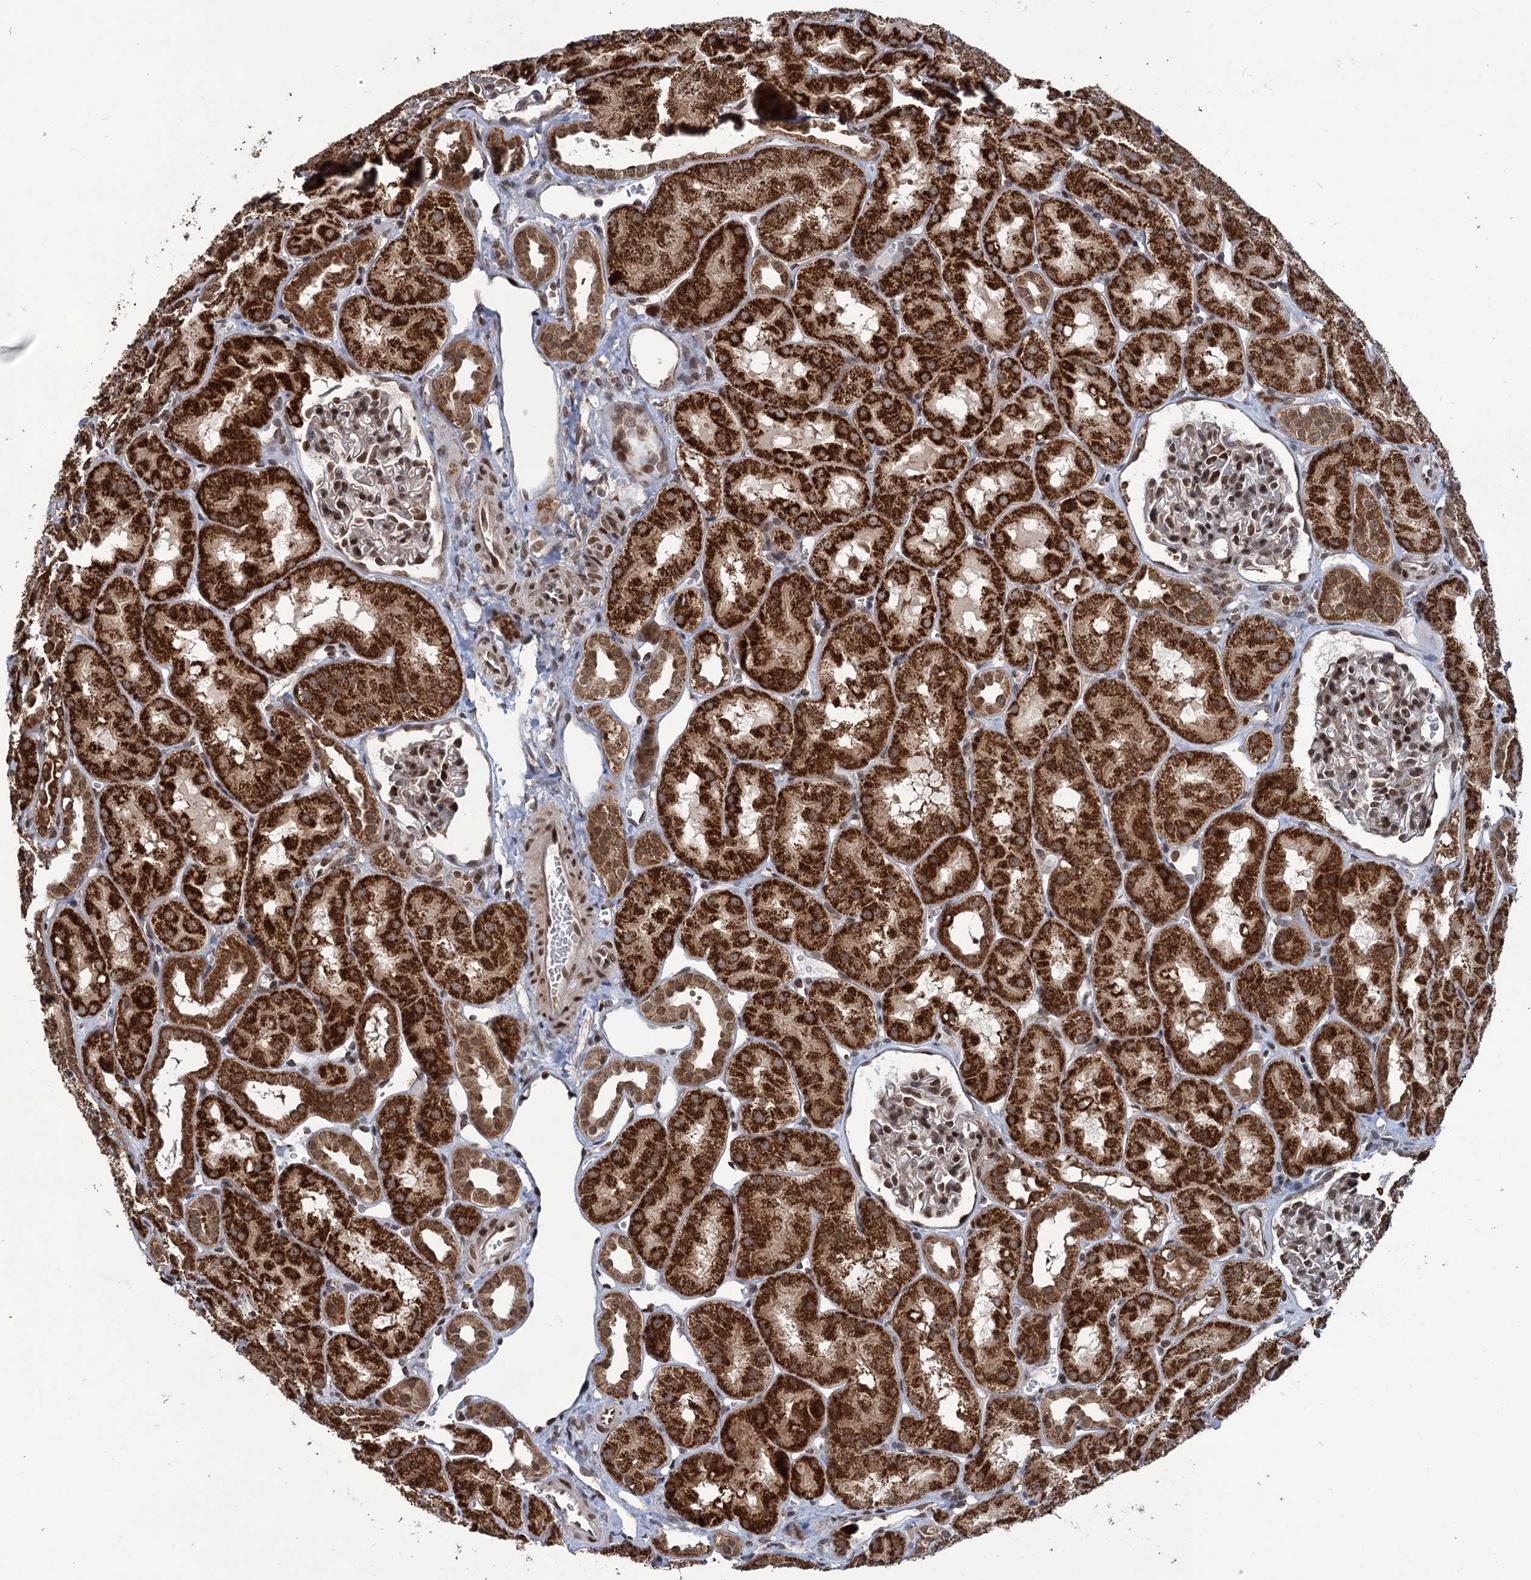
{"staining": {"intensity": "moderate", "quantity": ">75%", "location": "nuclear"}, "tissue": "kidney", "cell_type": "Cells in glomeruli", "image_type": "normal", "snomed": [{"axis": "morphology", "description": "Normal tissue, NOS"}, {"axis": "topography", "description": "Kidney"}, {"axis": "topography", "description": "Urinary bladder"}], "caption": "This photomicrograph displays immunohistochemistry staining of benign kidney, with medium moderate nuclear staining in about >75% of cells in glomeruli.", "gene": "PHC3", "patient": {"sex": "male", "age": 16}}